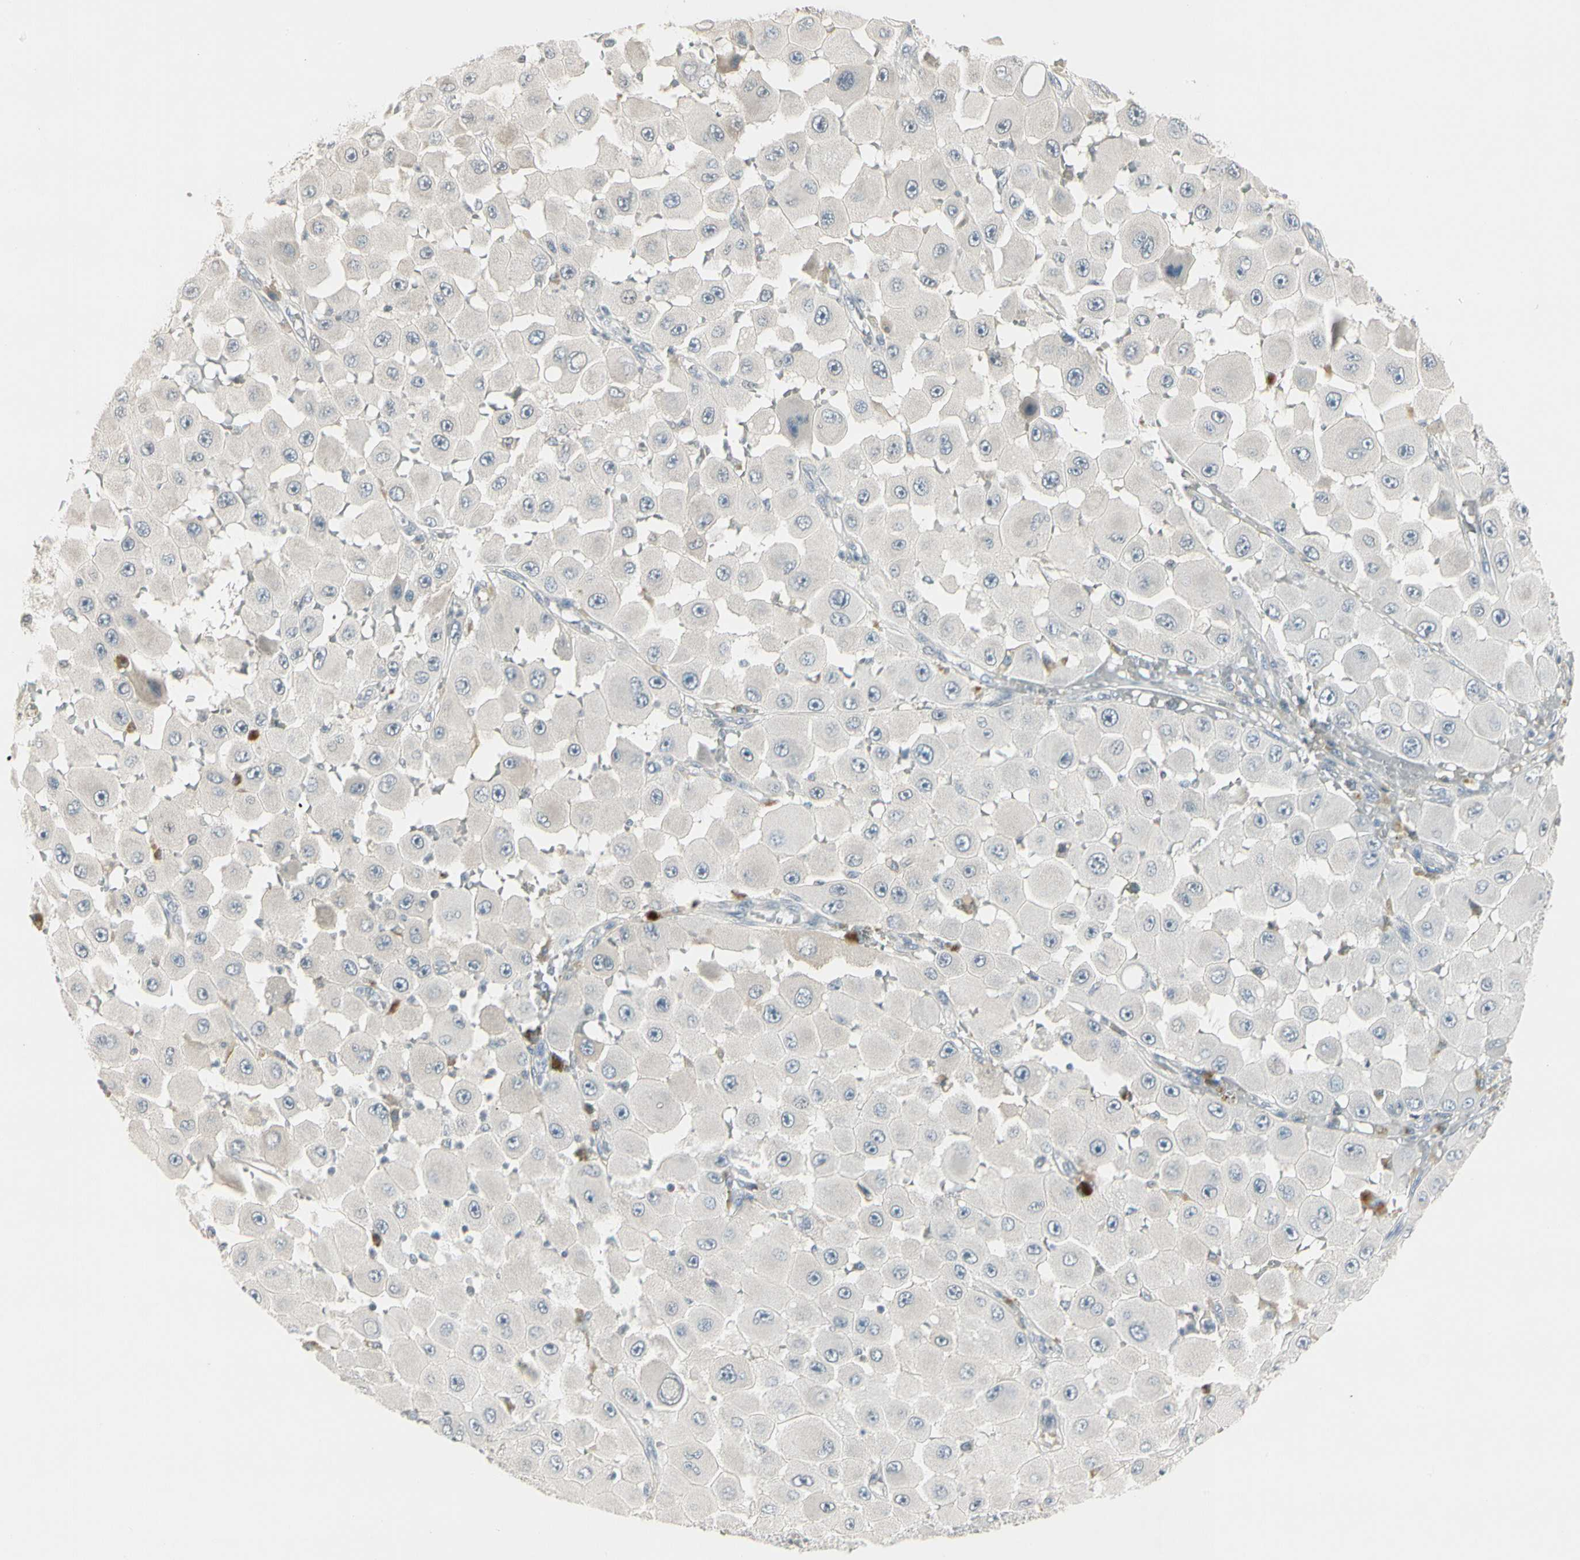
{"staining": {"intensity": "negative", "quantity": "none", "location": "none"}, "tissue": "melanoma", "cell_type": "Tumor cells", "image_type": "cancer", "snomed": [{"axis": "morphology", "description": "Malignant melanoma, NOS"}, {"axis": "topography", "description": "Skin"}], "caption": "The image displays no staining of tumor cells in malignant melanoma. Brightfield microscopy of immunohistochemistry (IHC) stained with DAB (3,3'-diaminobenzidine) (brown) and hematoxylin (blue), captured at high magnification.", "gene": "DMPK", "patient": {"sex": "female", "age": 81}}